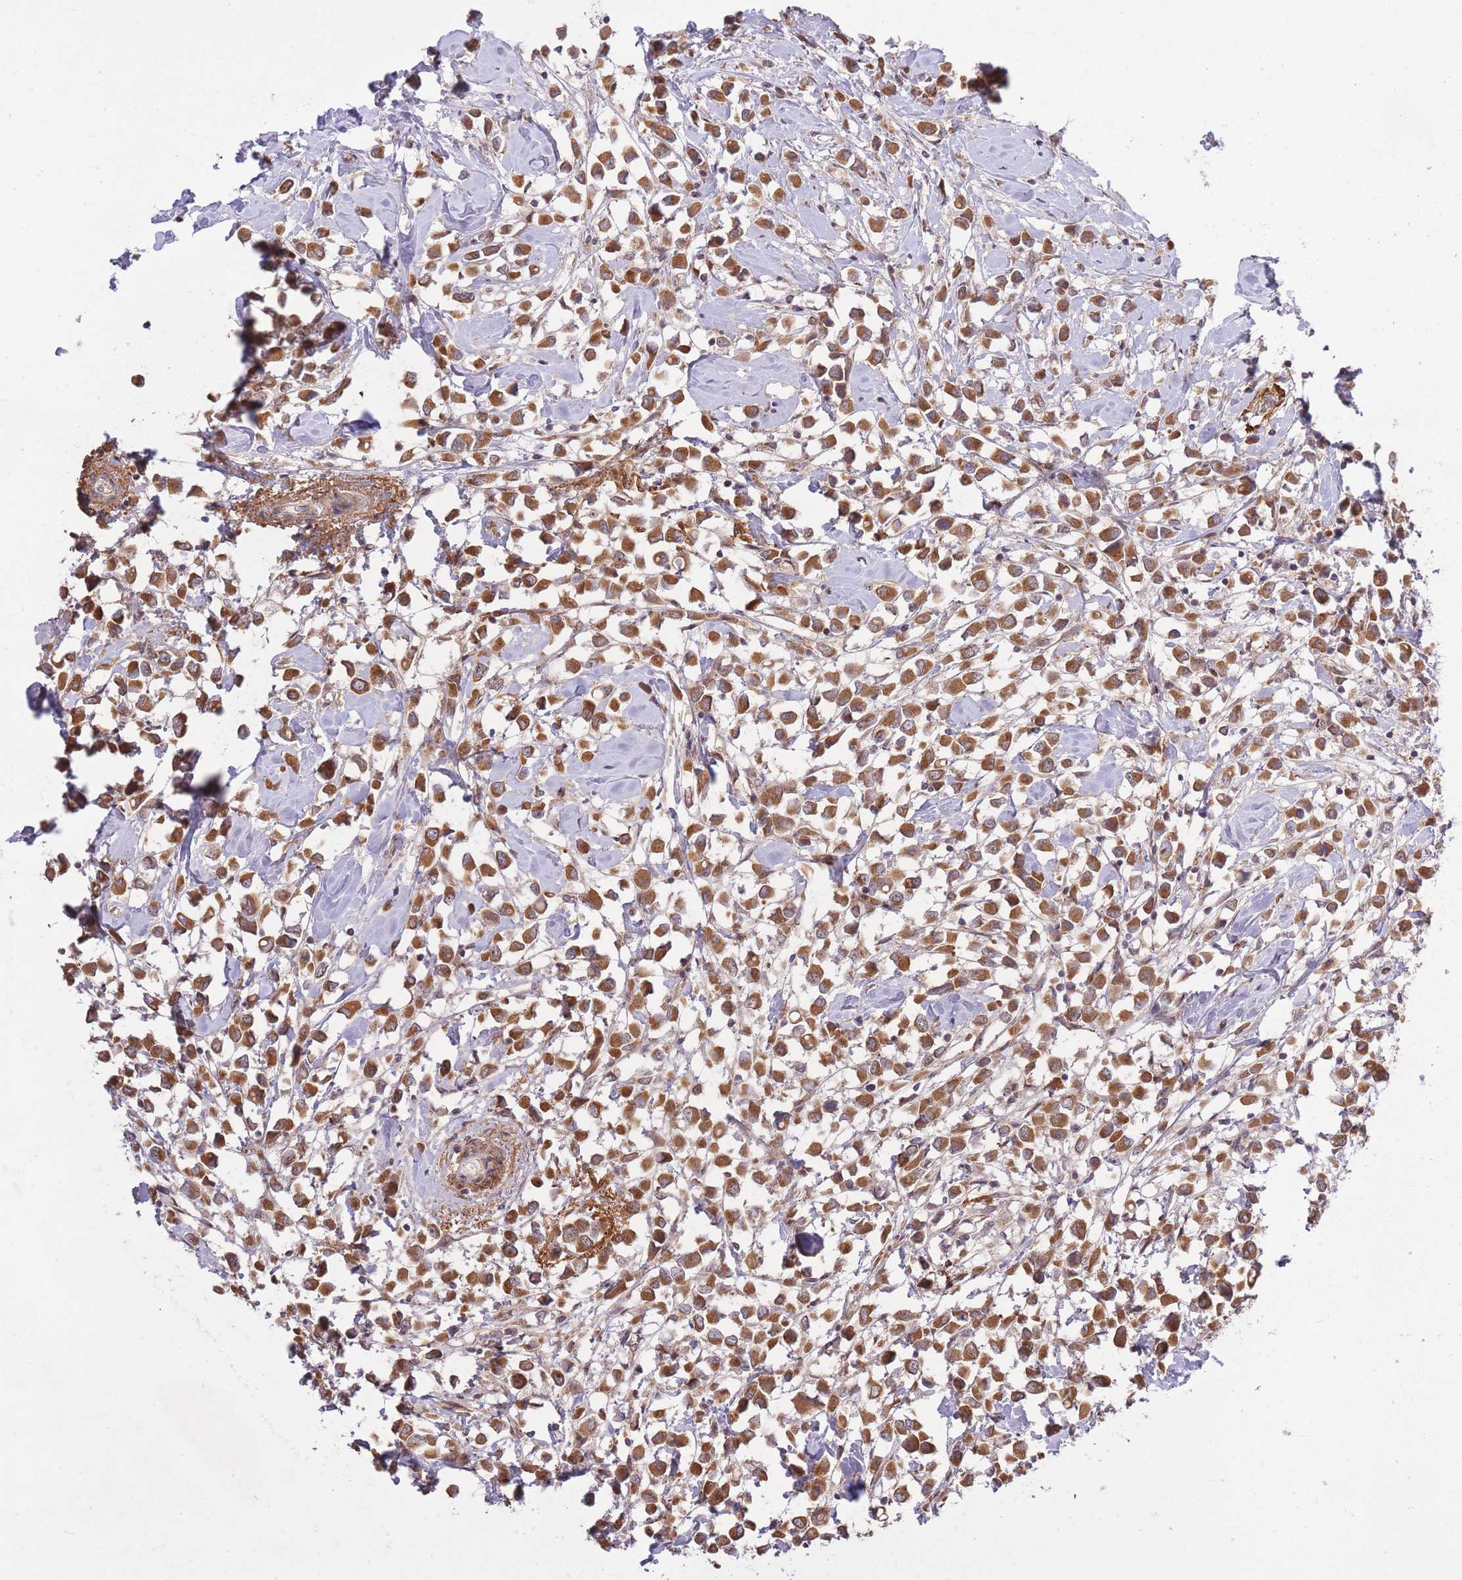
{"staining": {"intensity": "moderate", "quantity": ">75%", "location": "cytoplasmic/membranous"}, "tissue": "breast cancer", "cell_type": "Tumor cells", "image_type": "cancer", "snomed": [{"axis": "morphology", "description": "Duct carcinoma"}, {"axis": "topography", "description": "Breast"}], "caption": "Immunohistochemical staining of human breast cancer exhibits medium levels of moderate cytoplasmic/membranous expression in about >75% of tumor cells.", "gene": "ZNF391", "patient": {"sex": "female", "age": 61}}